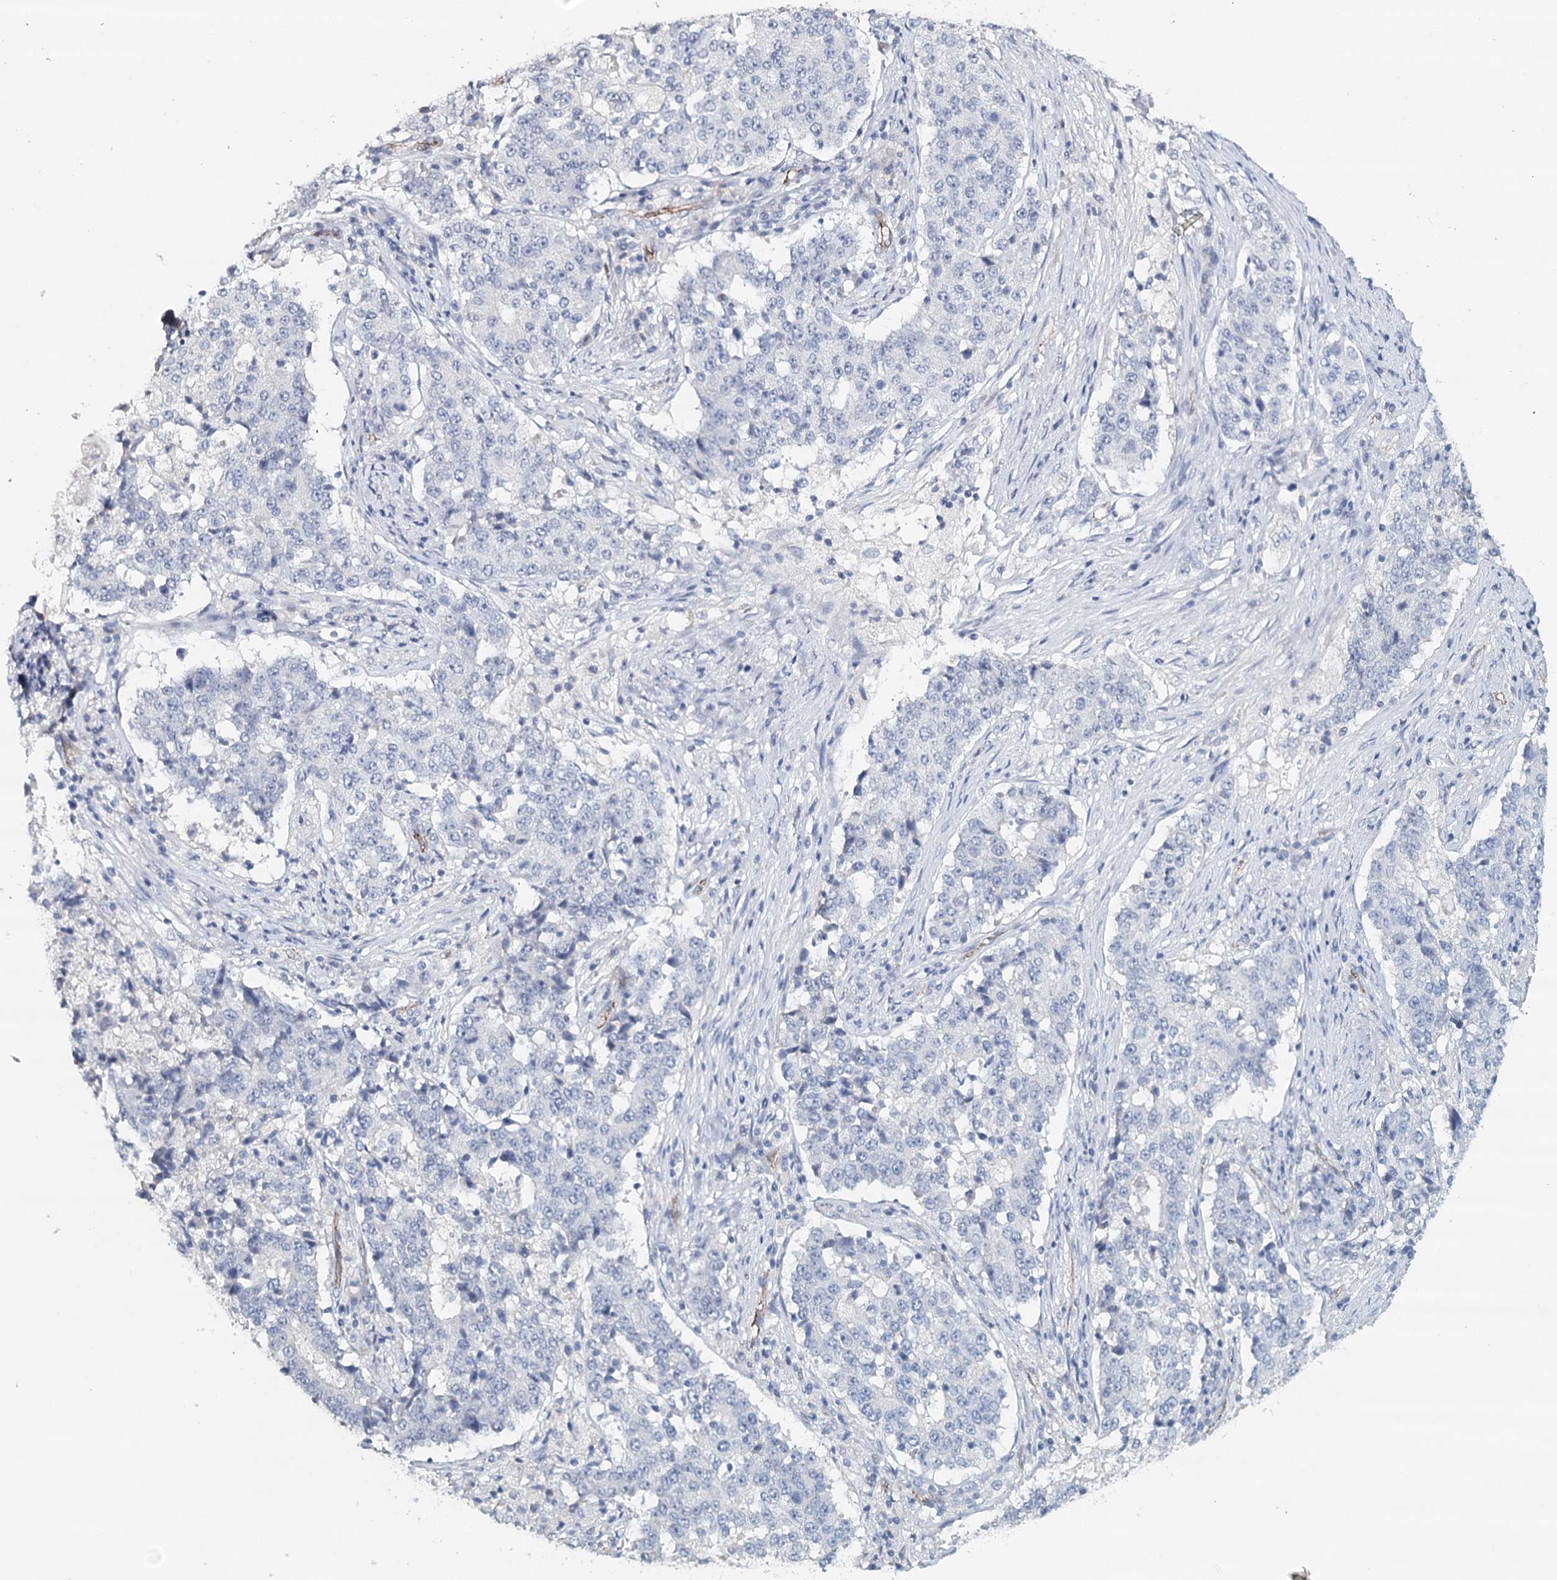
{"staining": {"intensity": "negative", "quantity": "none", "location": "none"}, "tissue": "stomach cancer", "cell_type": "Tumor cells", "image_type": "cancer", "snomed": [{"axis": "morphology", "description": "Adenocarcinoma, NOS"}, {"axis": "topography", "description": "Stomach"}], "caption": "DAB (3,3'-diaminobenzidine) immunohistochemical staining of stomach adenocarcinoma shows no significant staining in tumor cells.", "gene": "SYNPO", "patient": {"sex": "male", "age": 59}}